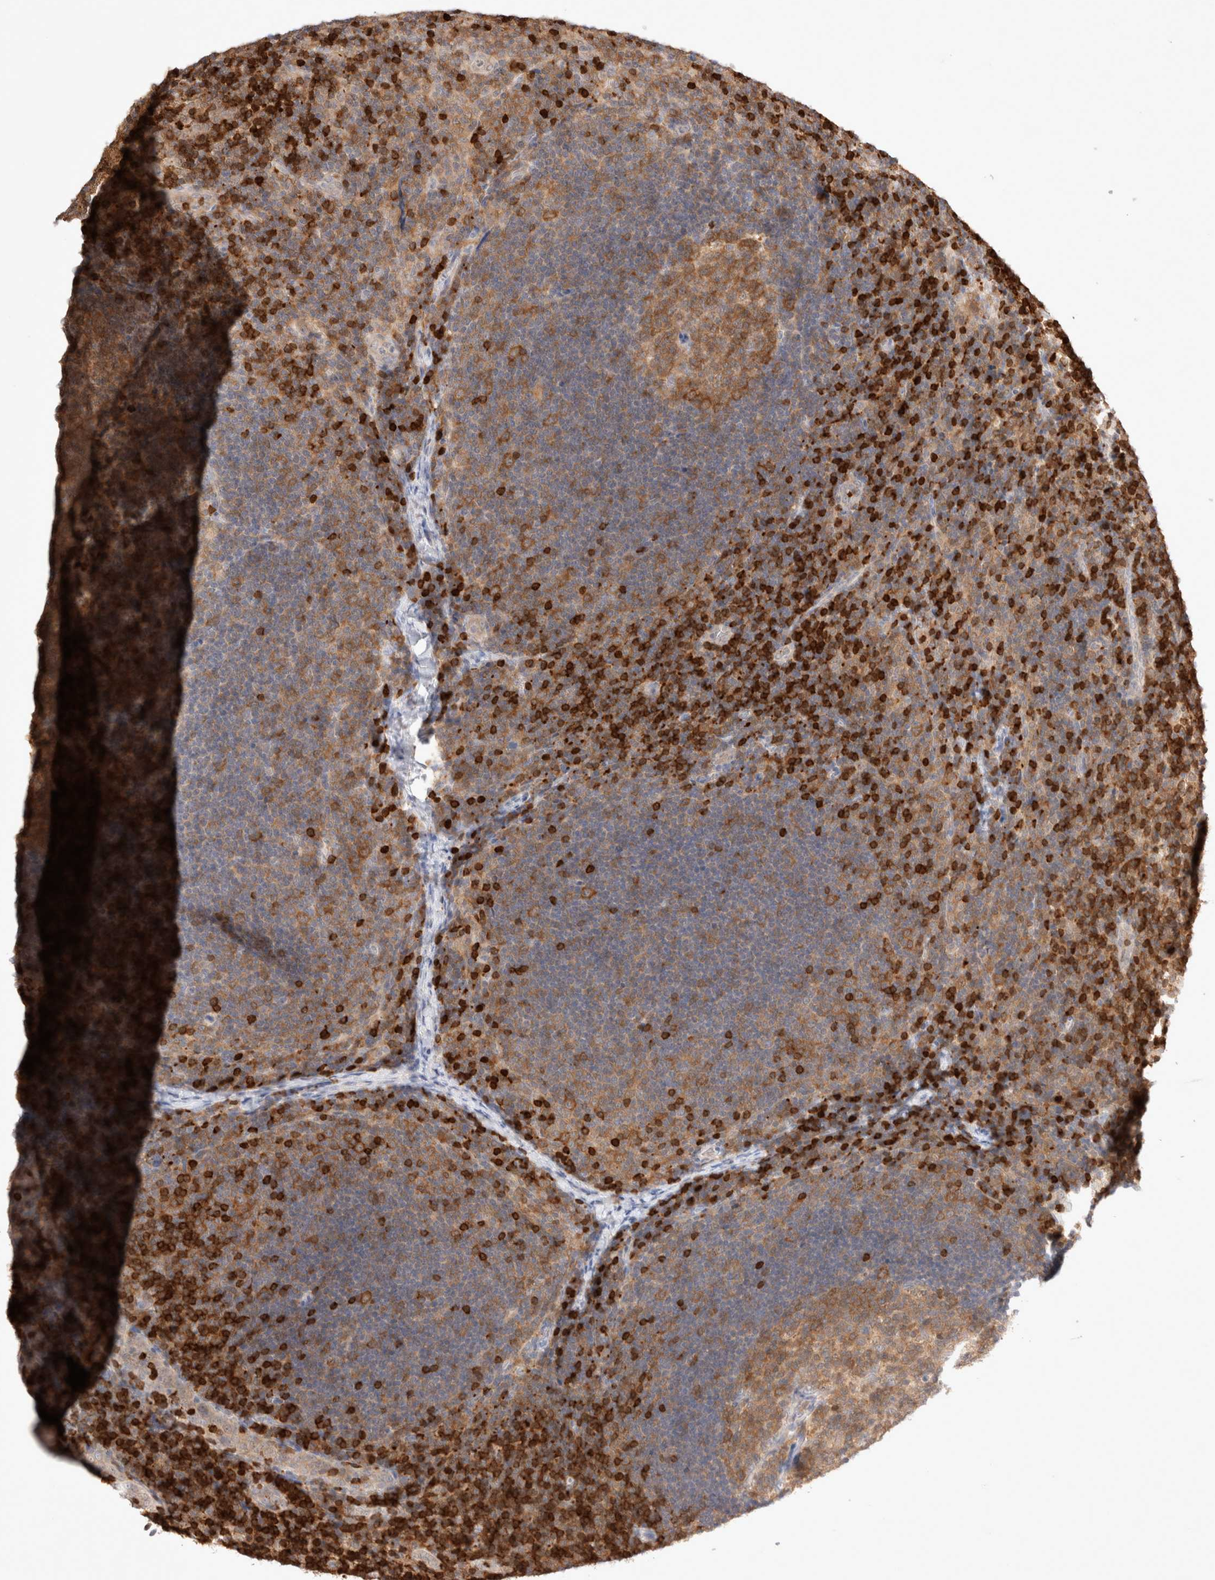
{"staining": {"intensity": "moderate", "quantity": ">75%", "location": "cytoplasmic/membranous"}, "tissue": "lymph node", "cell_type": "Germinal center cells", "image_type": "normal", "snomed": [{"axis": "morphology", "description": "Normal tissue, NOS"}, {"axis": "topography", "description": "Lymph node"}], "caption": "DAB immunohistochemical staining of unremarkable human lymph node demonstrates moderate cytoplasmic/membranous protein positivity in approximately >75% of germinal center cells. (DAB IHC with brightfield microscopy, high magnification).", "gene": "STARD10", "patient": {"sex": "female", "age": 22}}